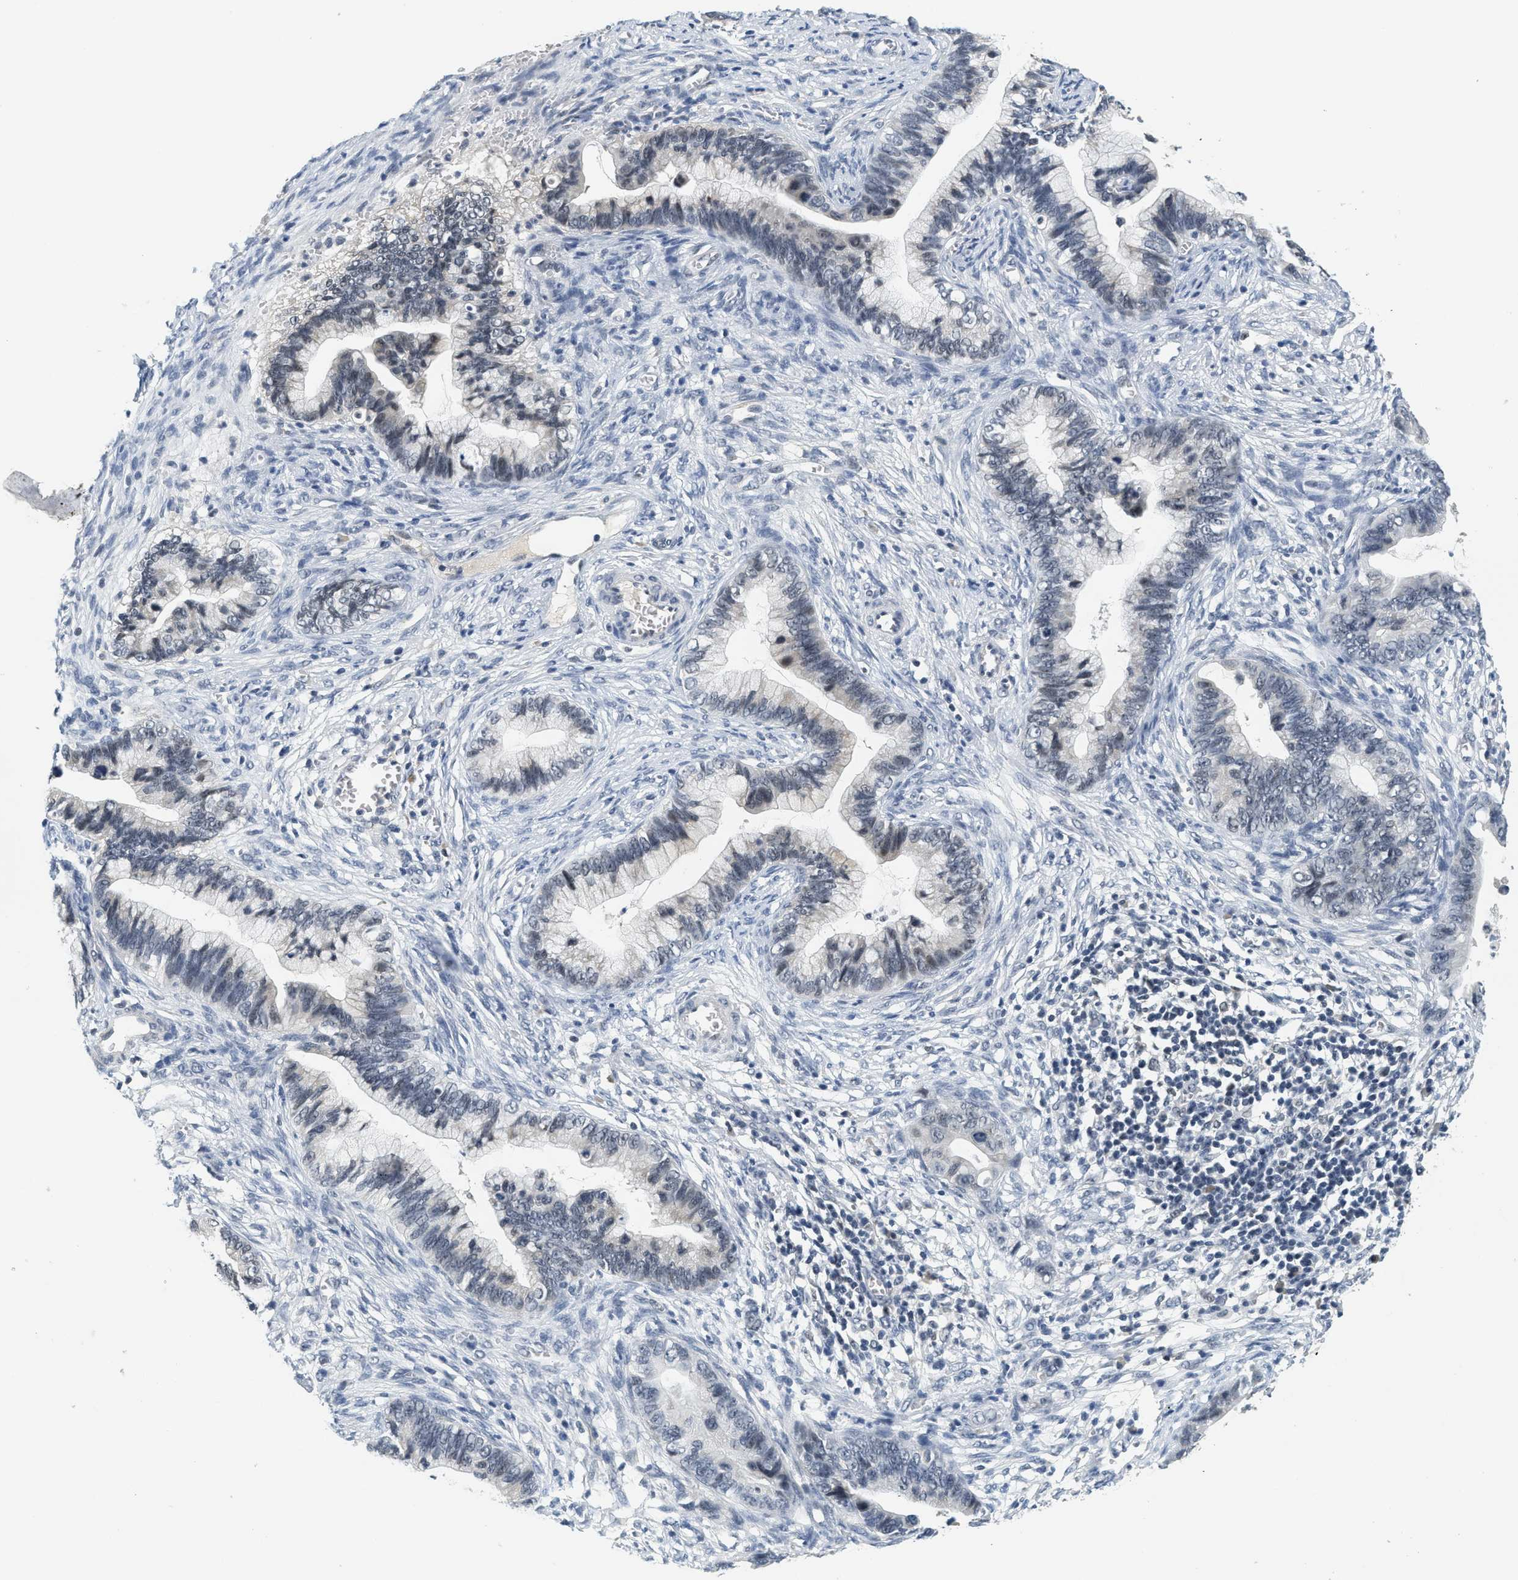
{"staining": {"intensity": "weak", "quantity": "<25%", "location": "nuclear"}, "tissue": "cervical cancer", "cell_type": "Tumor cells", "image_type": "cancer", "snomed": [{"axis": "morphology", "description": "Adenocarcinoma, NOS"}, {"axis": "topography", "description": "Cervix"}], "caption": "High power microscopy photomicrograph of an immunohistochemistry image of cervical cancer (adenocarcinoma), revealing no significant positivity in tumor cells.", "gene": "MZF1", "patient": {"sex": "female", "age": 44}}